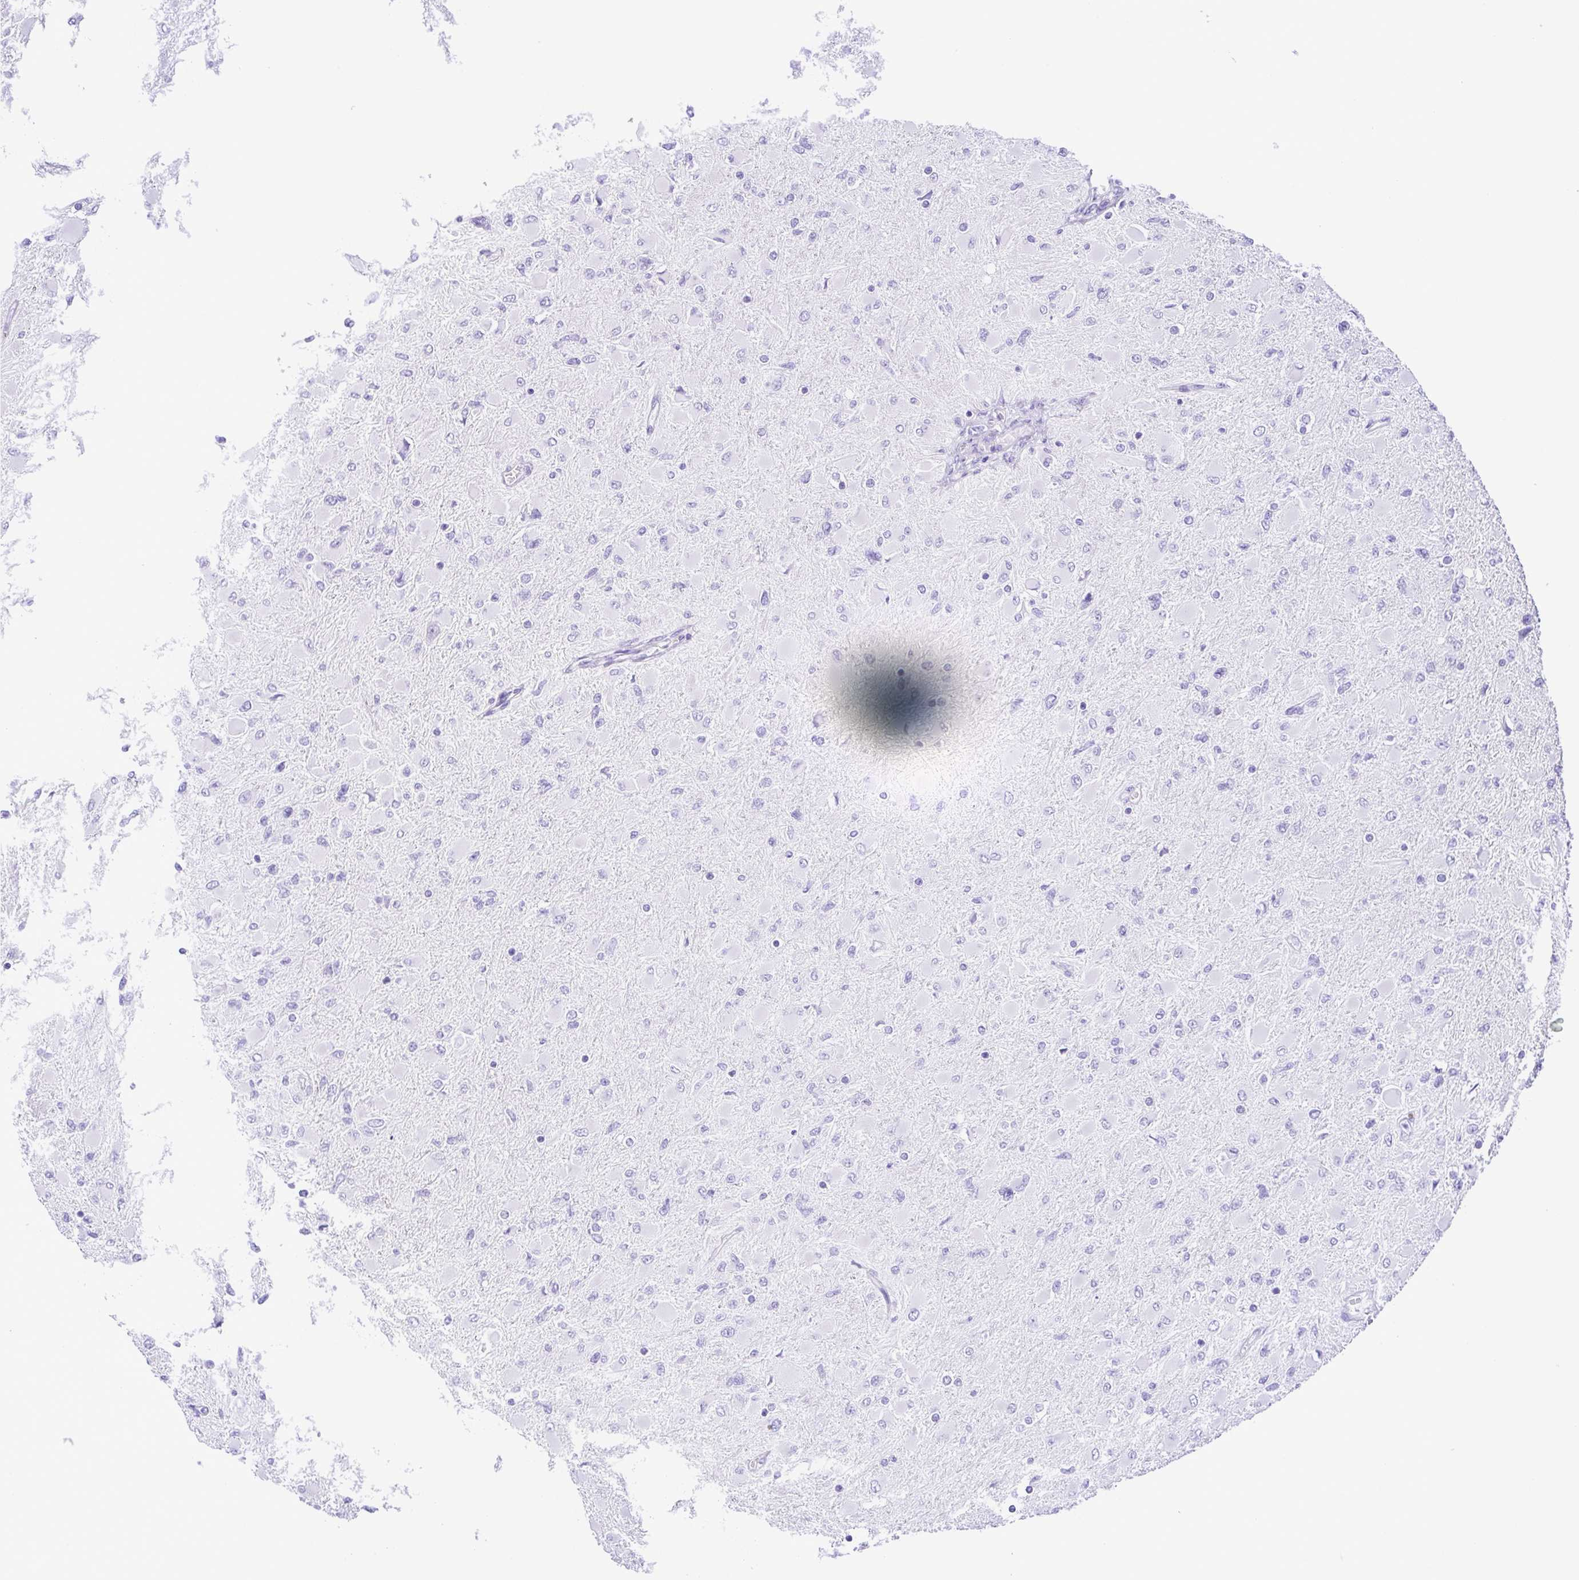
{"staining": {"intensity": "negative", "quantity": "none", "location": "none"}, "tissue": "glioma", "cell_type": "Tumor cells", "image_type": "cancer", "snomed": [{"axis": "morphology", "description": "Glioma, malignant, High grade"}, {"axis": "topography", "description": "Cerebral cortex"}], "caption": "This image is of malignant glioma (high-grade) stained with immunohistochemistry (IHC) to label a protein in brown with the nuclei are counter-stained blue. There is no expression in tumor cells.", "gene": "PAK3", "patient": {"sex": "female", "age": 36}}